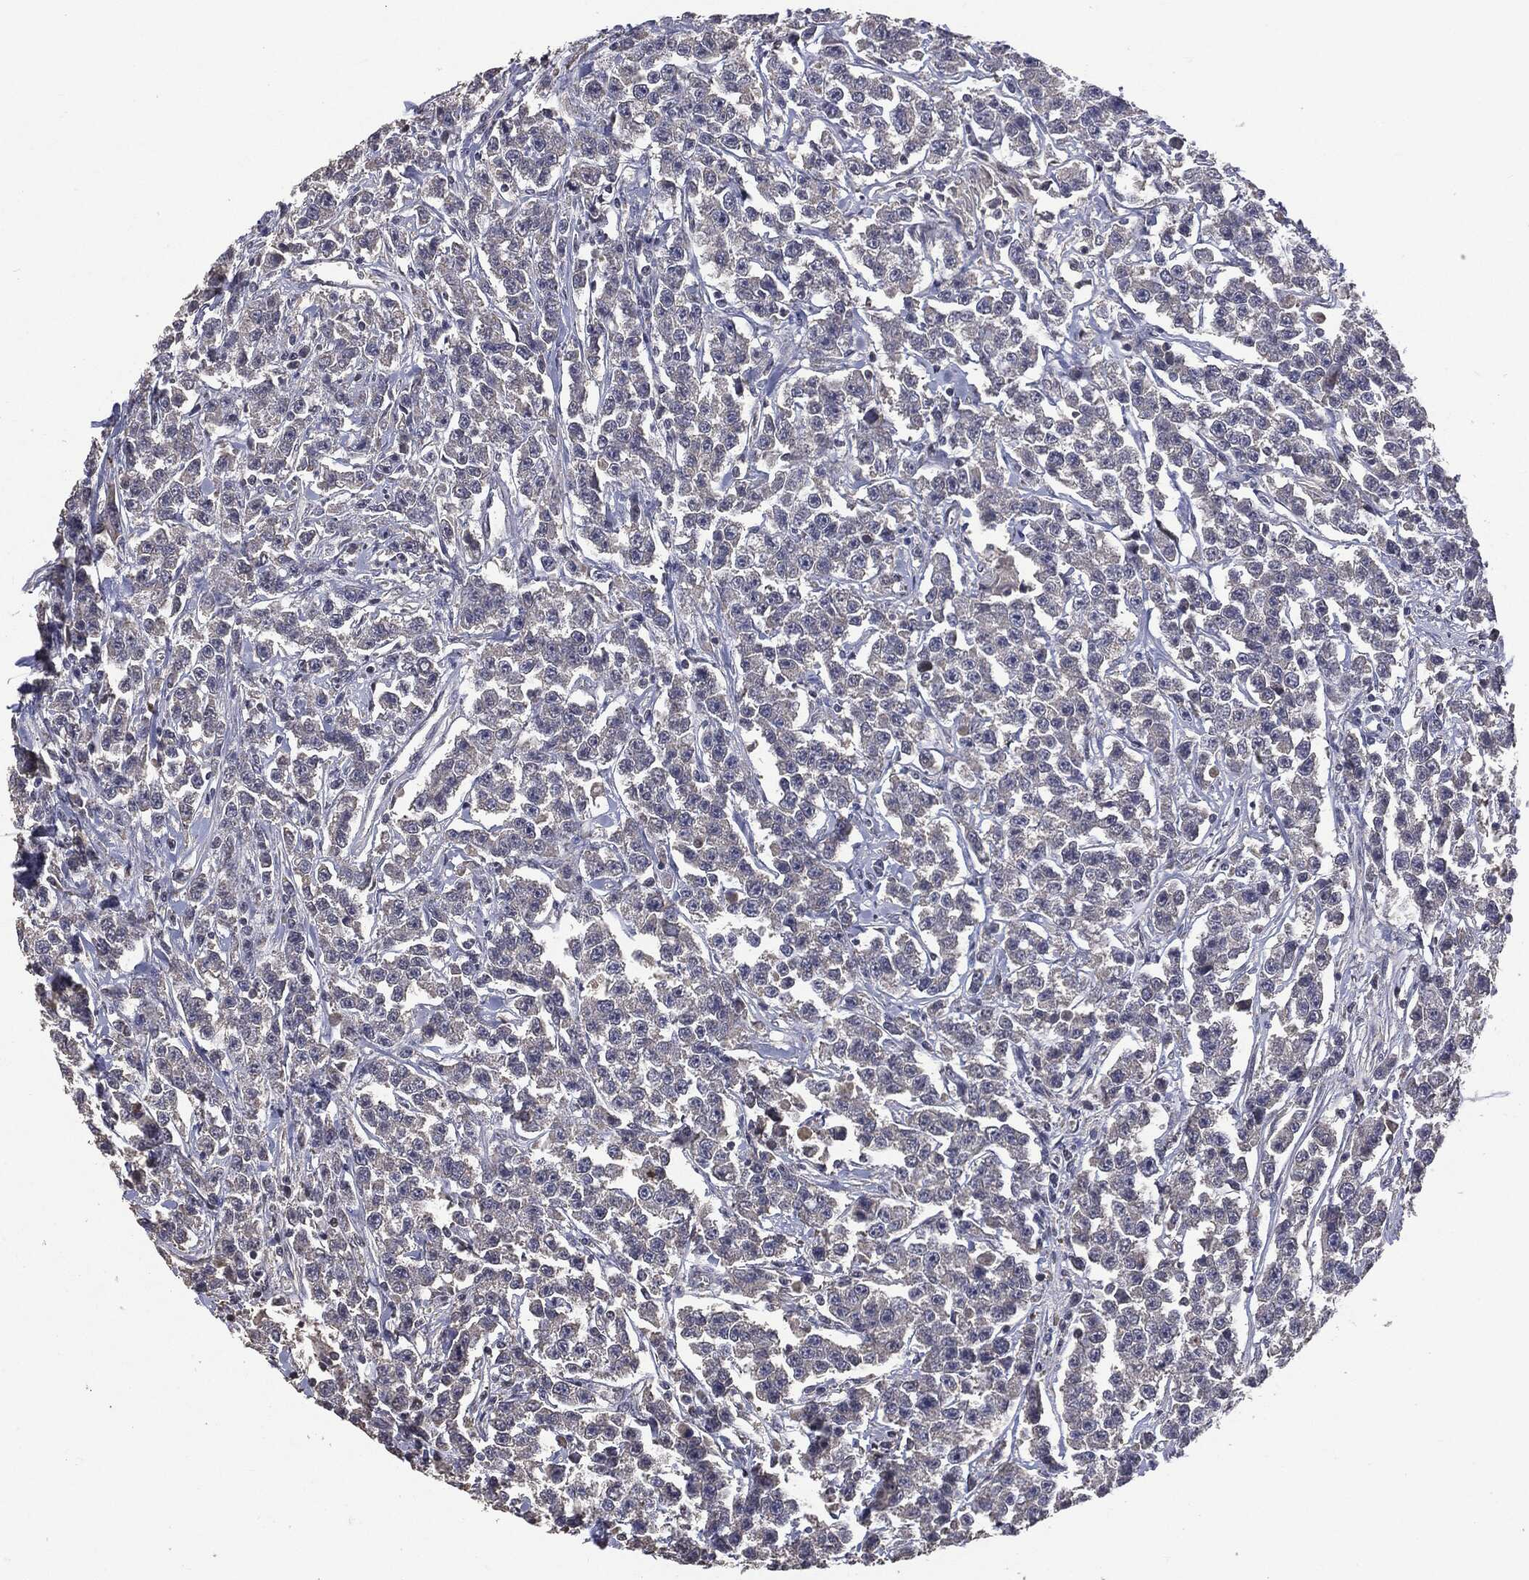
{"staining": {"intensity": "negative", "quantity": "none", "location": "none"}, "tissue": "testis cancer", "cell_type": "Tumor cells", "image_type": "cancer", "snomed": [{"axis": "morphology", "description": "Seminoma, NOS"}, {"axis": "topography", "description": "Testis"}], "caption": "Micrograph shows no significant protein positivity in tumor cells of testis seminoma.", "gene": "MTOR", "patient": {"sex": "male", "age": 59}}